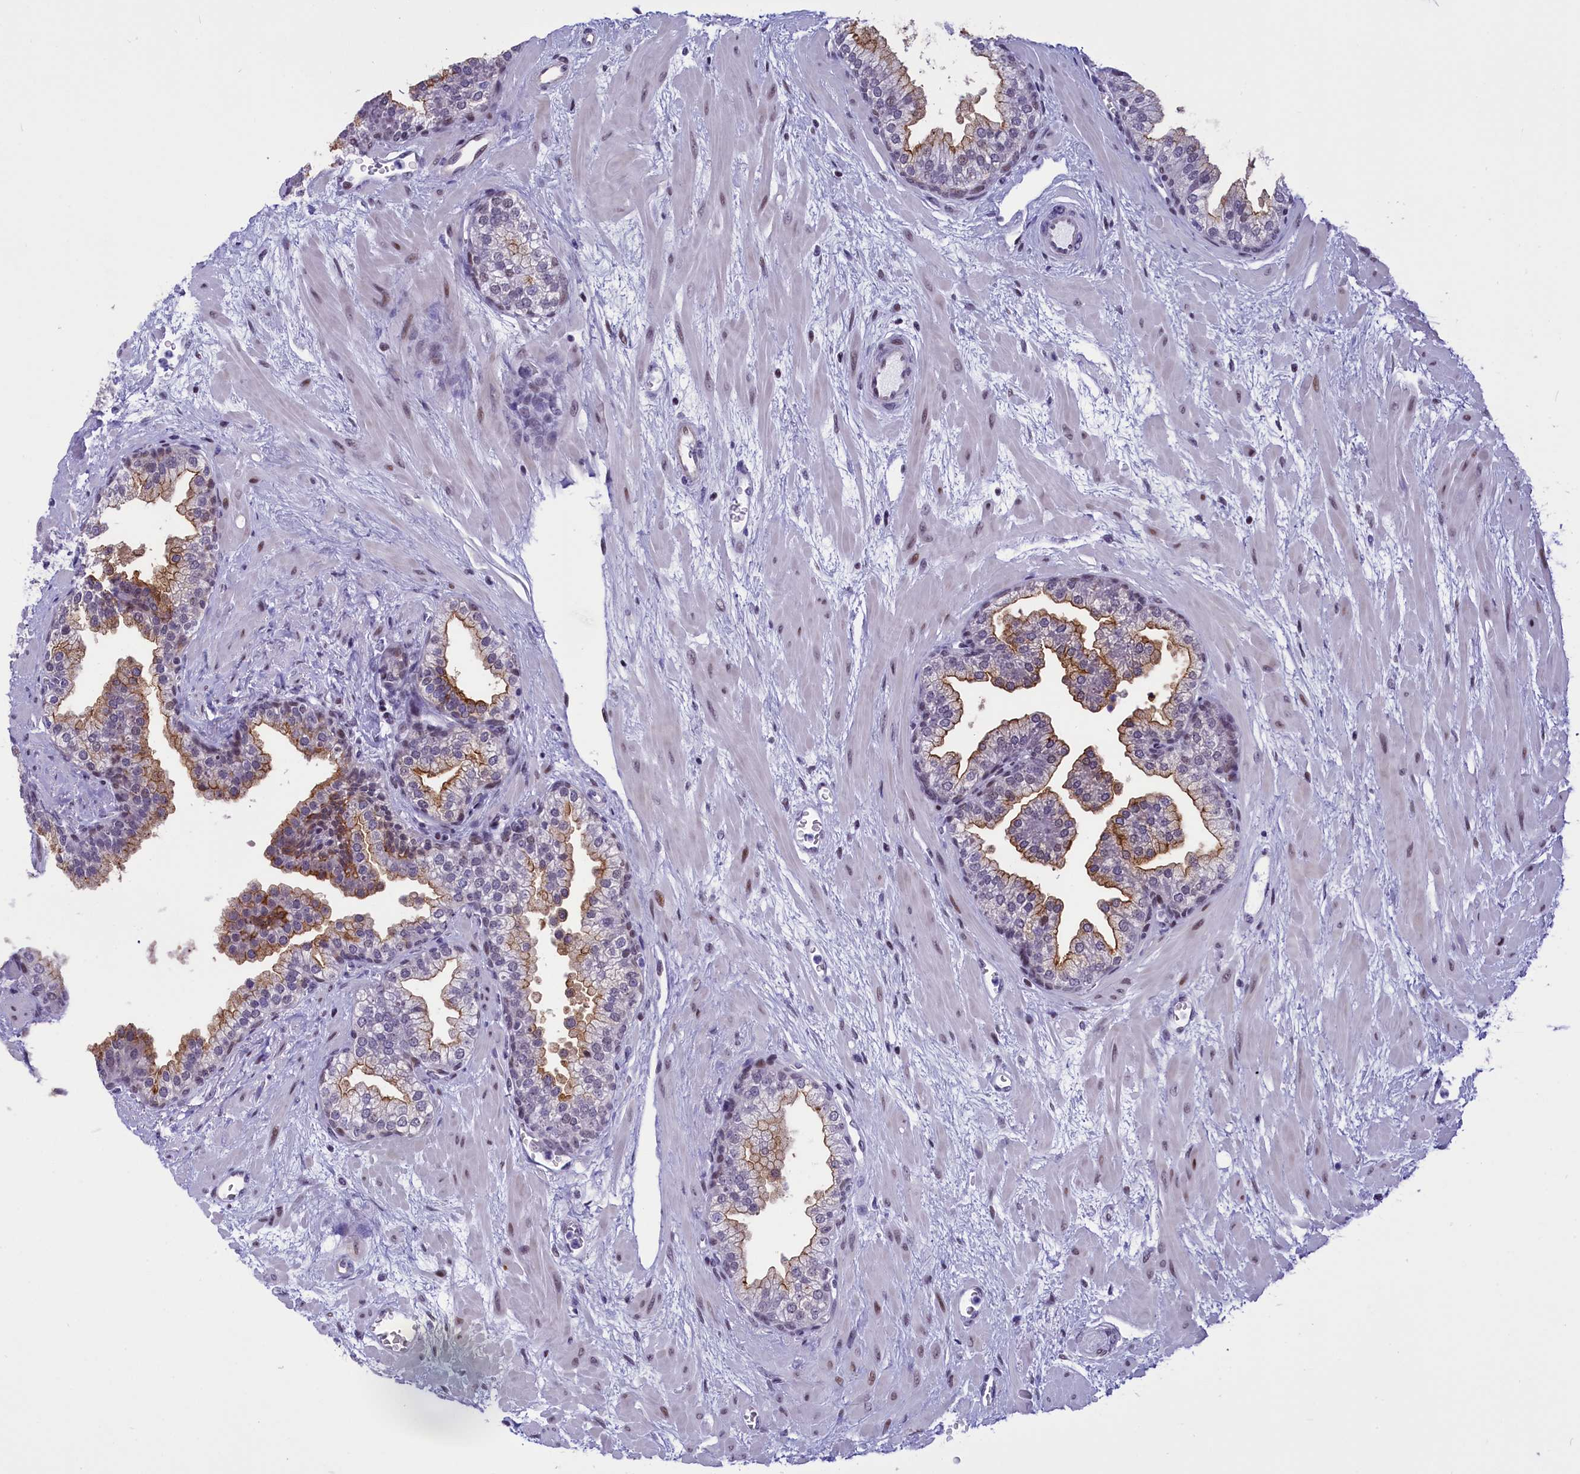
{"staining": {"intensity": "moderate", "quantity": "25%-75%", "location": "cytoplasmic/membranous"}, "tissue": "prostate", "cell_type": "Glandular cells", "image_type": "normal", "snomed": [{"axis": "morphology", "description": "Normal tissue, NOS"}, {"axis": "topography", "description": "Prostate"}], "caption": "The immunohistochemical stain labels moderate cytoplasmic/membranous staining in glandular cells of normal prostate. The protein is shown in brown color, while the nuclei are stained blue.", "gene": "SPIRE2", "patient": {"sex": "male", "age": 48}}